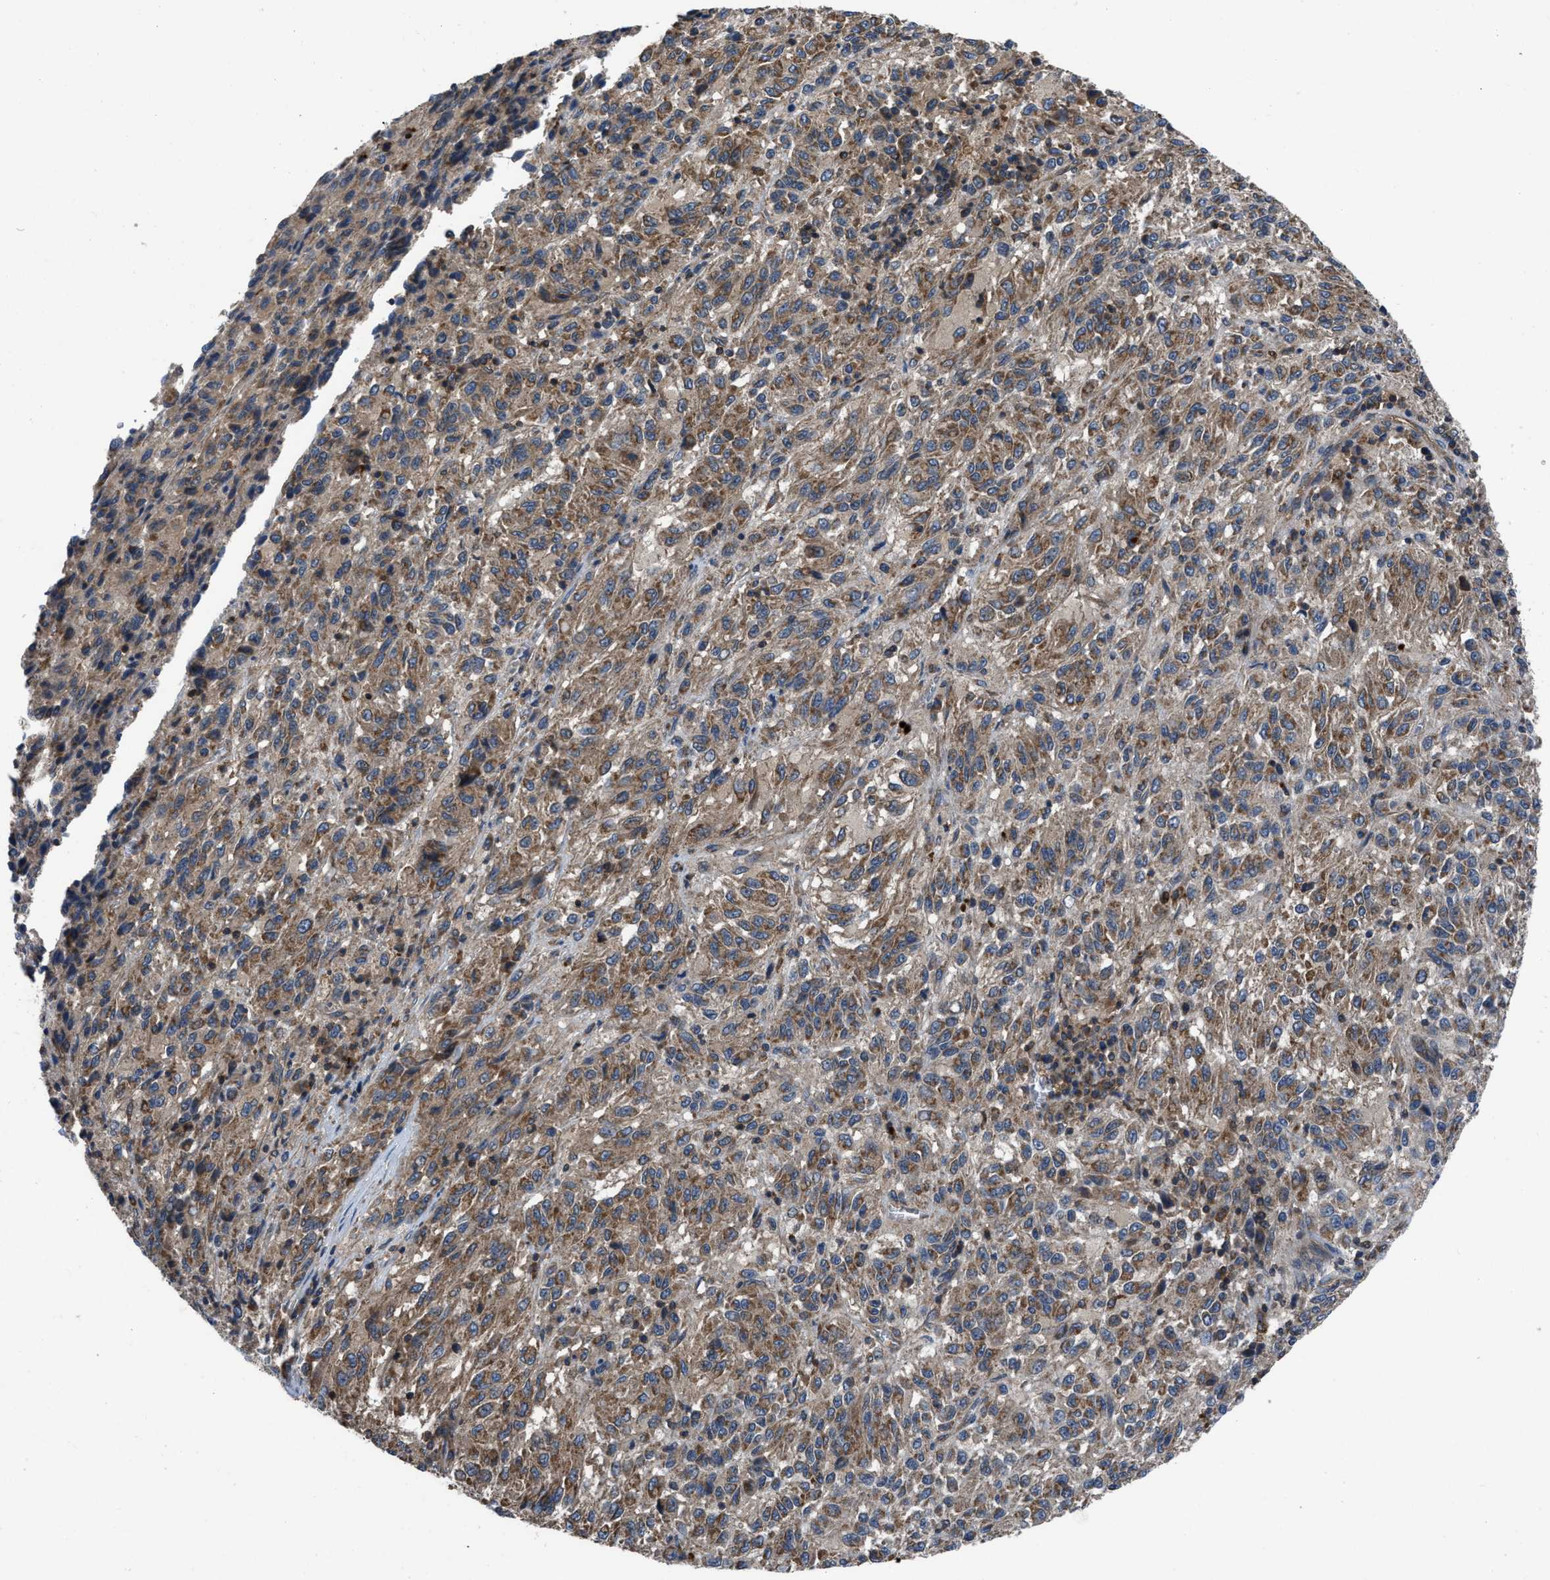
{"staining": {"intensity": "moderate", "quantity": ">75%", "location": "cytoplasmic/membranous"}, "tissue": "melanoma", "cell_type": "Tumor cells", "image_type": "cancer", "snomed": [{"axis": "morphology", "description": "Malignant melanoma, Metastatic site"}, {"axis": "topography", "description": "Lung"}], "caption": "High-power microscopy captured an IHC micrograph of malignant melanoma (metastatic site), revealing moderate cytoplasmic/membranous staining in about >75% of tumor cells. Ihc stains the protein of interest in brown and the nuclei are stained blue.", "gene": "USP25", "patient": {"sex": "male", "age": 64}}